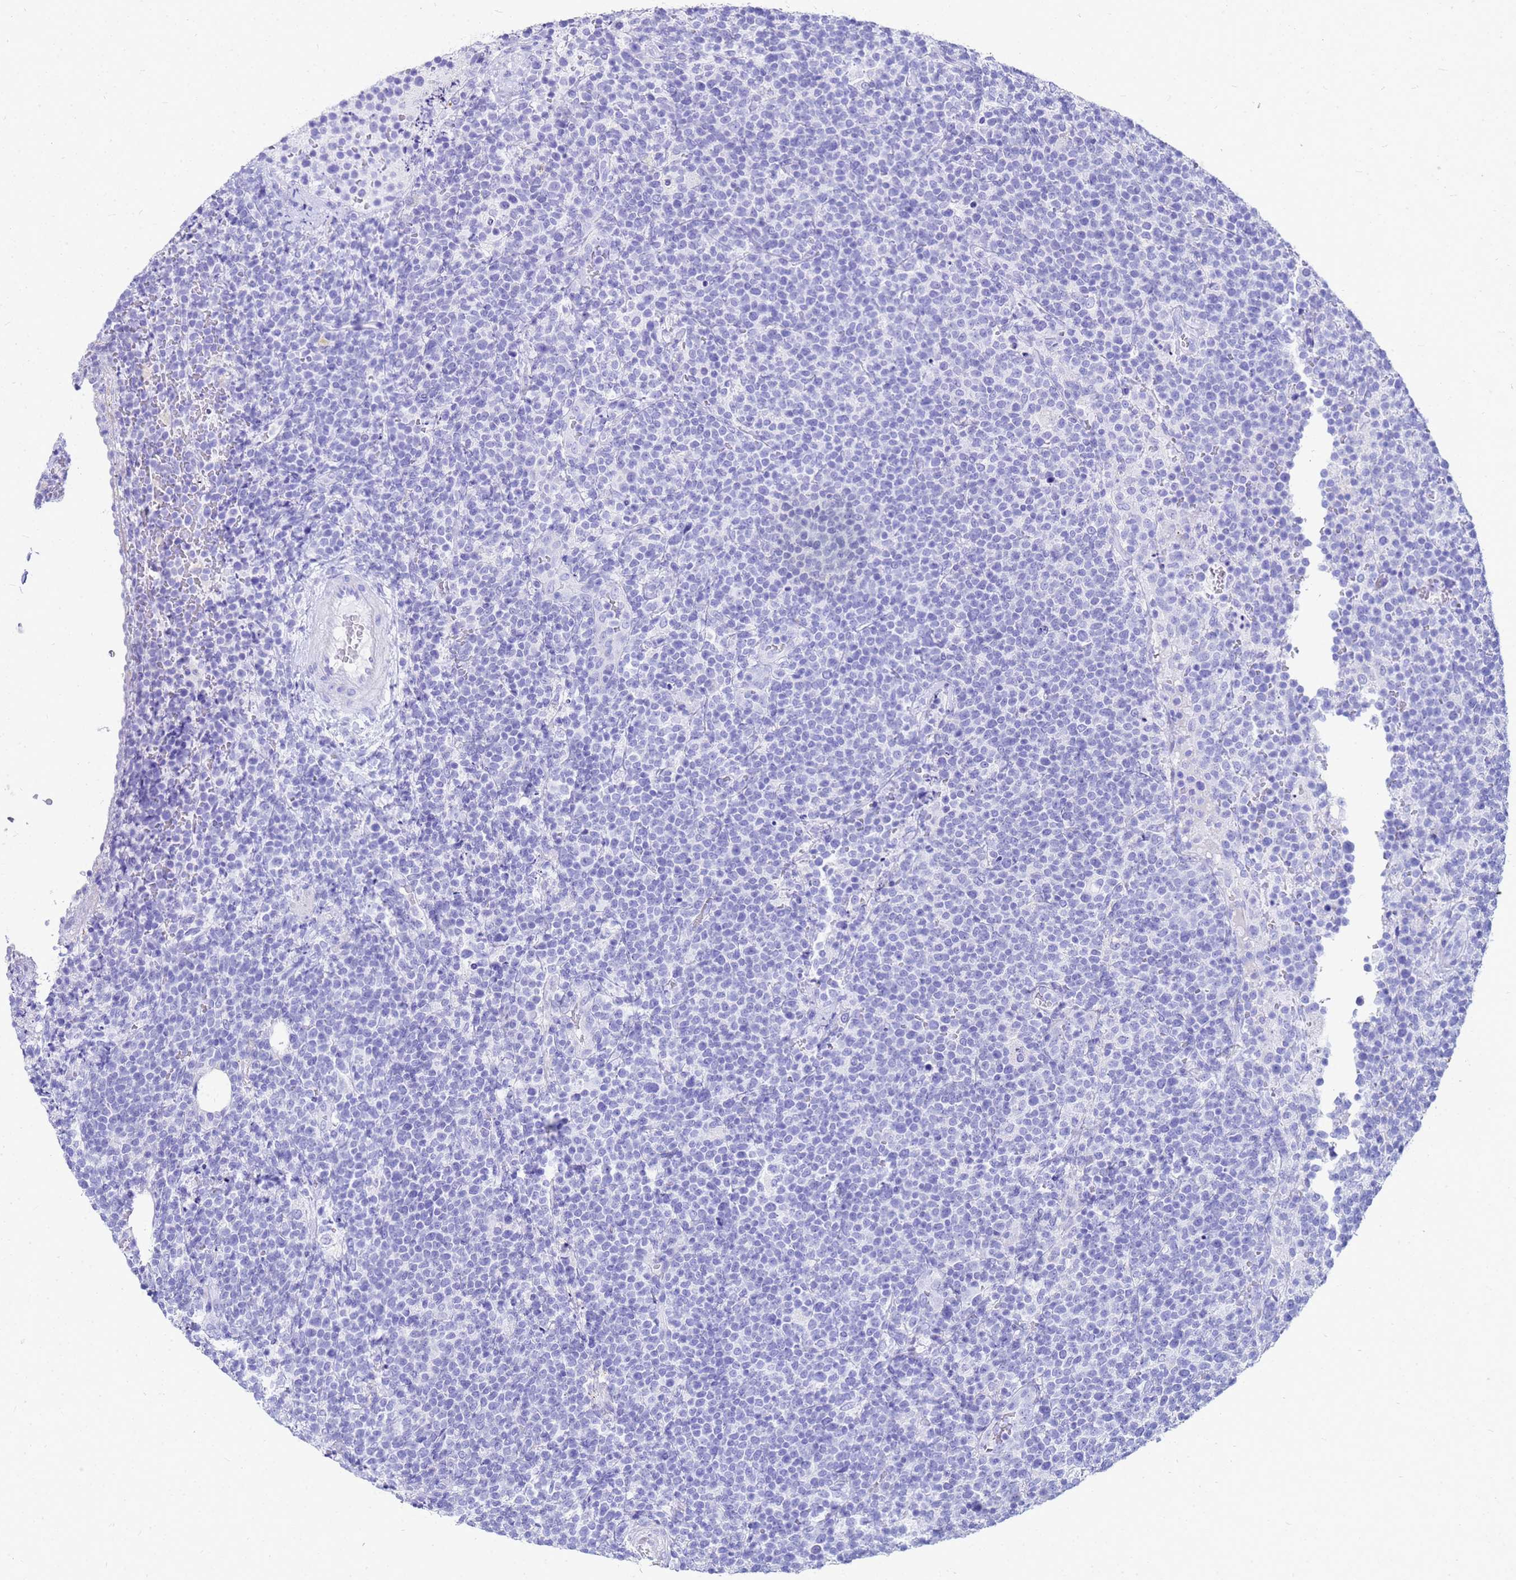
{"staining": {"intensity": "negative", "quantity": "none", "location": "none"}, "tissue": "lymphoma", "cell_type": "Tumor cells", "image_type": "cancer", "snomed": [{"axis": "morphology", "description": "Malignant lymphoma, non-Hodgkin's type, High grade"}, {"axis": "topography", "description": "Lymph node"}], "caption": "Immunohistochemistry (IHC) image of neoplastic tissue: lymphoma stained with DAB (3,3'-diaminobenzidine) displays no significant protein expression in tumor cells.", "gene": "CKB", "patient": {"sex": "male", "age": 61}}